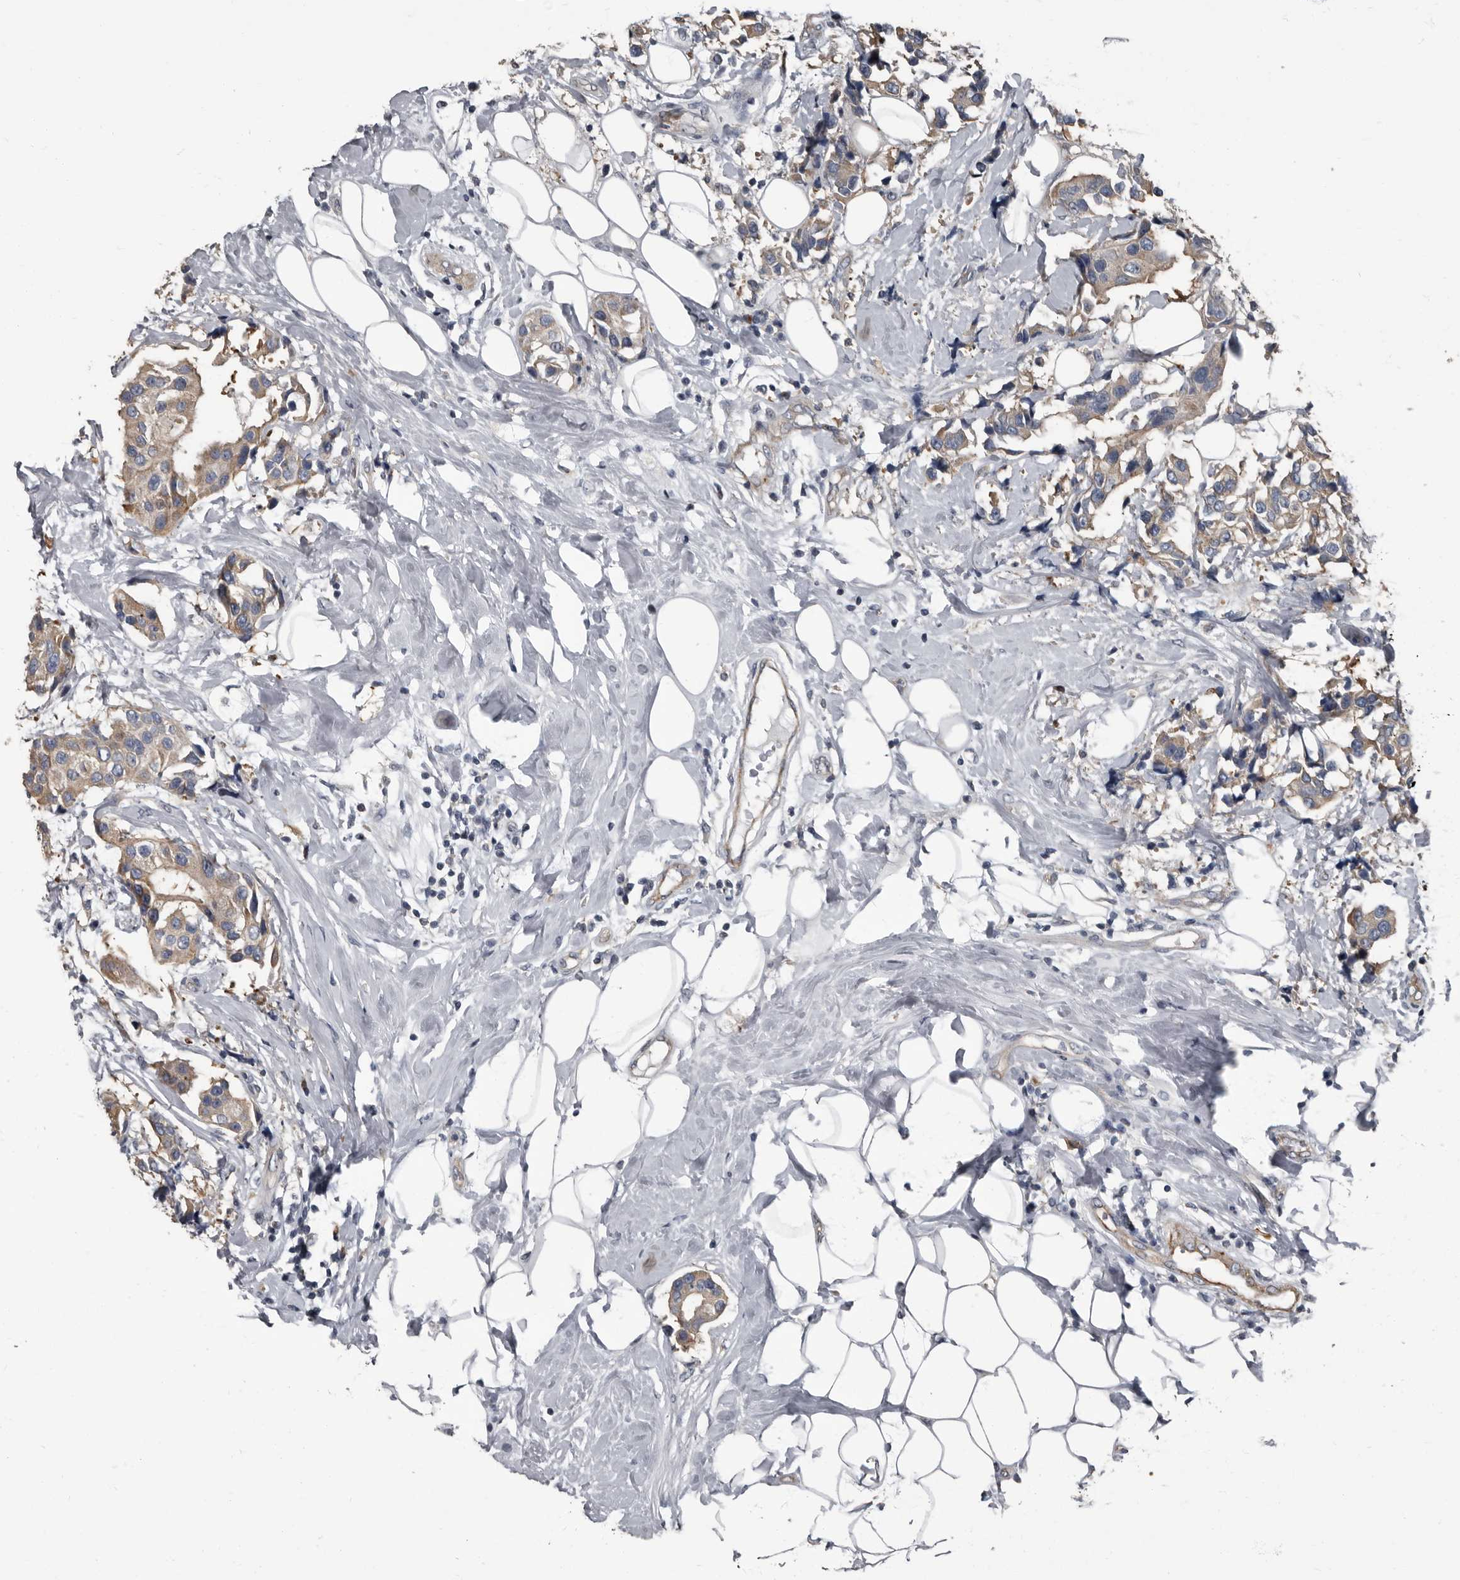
{"staining": {"intensity": "moderate", "quantity": ">75%", "location": "cytoplasmic/membranous"}, "tissue": "breast cancer", "cell_type": "Tumor cells", "image_type": "cancer", "snomed": [{"axis": "morphology", "description": "Normal tissue, NOS"}, {"axis": "morphology", "description": "Duct carcinoma"}, {"axis": "topography", "description": "Breast"}], "caption": "Breast invasive ductal carcinoma stained for a protein (brown) shows moderate cytoplasmic/membranous positive positivity in approximately >75% of tumor cells.", "gene": "TPD52L1", "patient": {"sex": "female", "age": 39}}